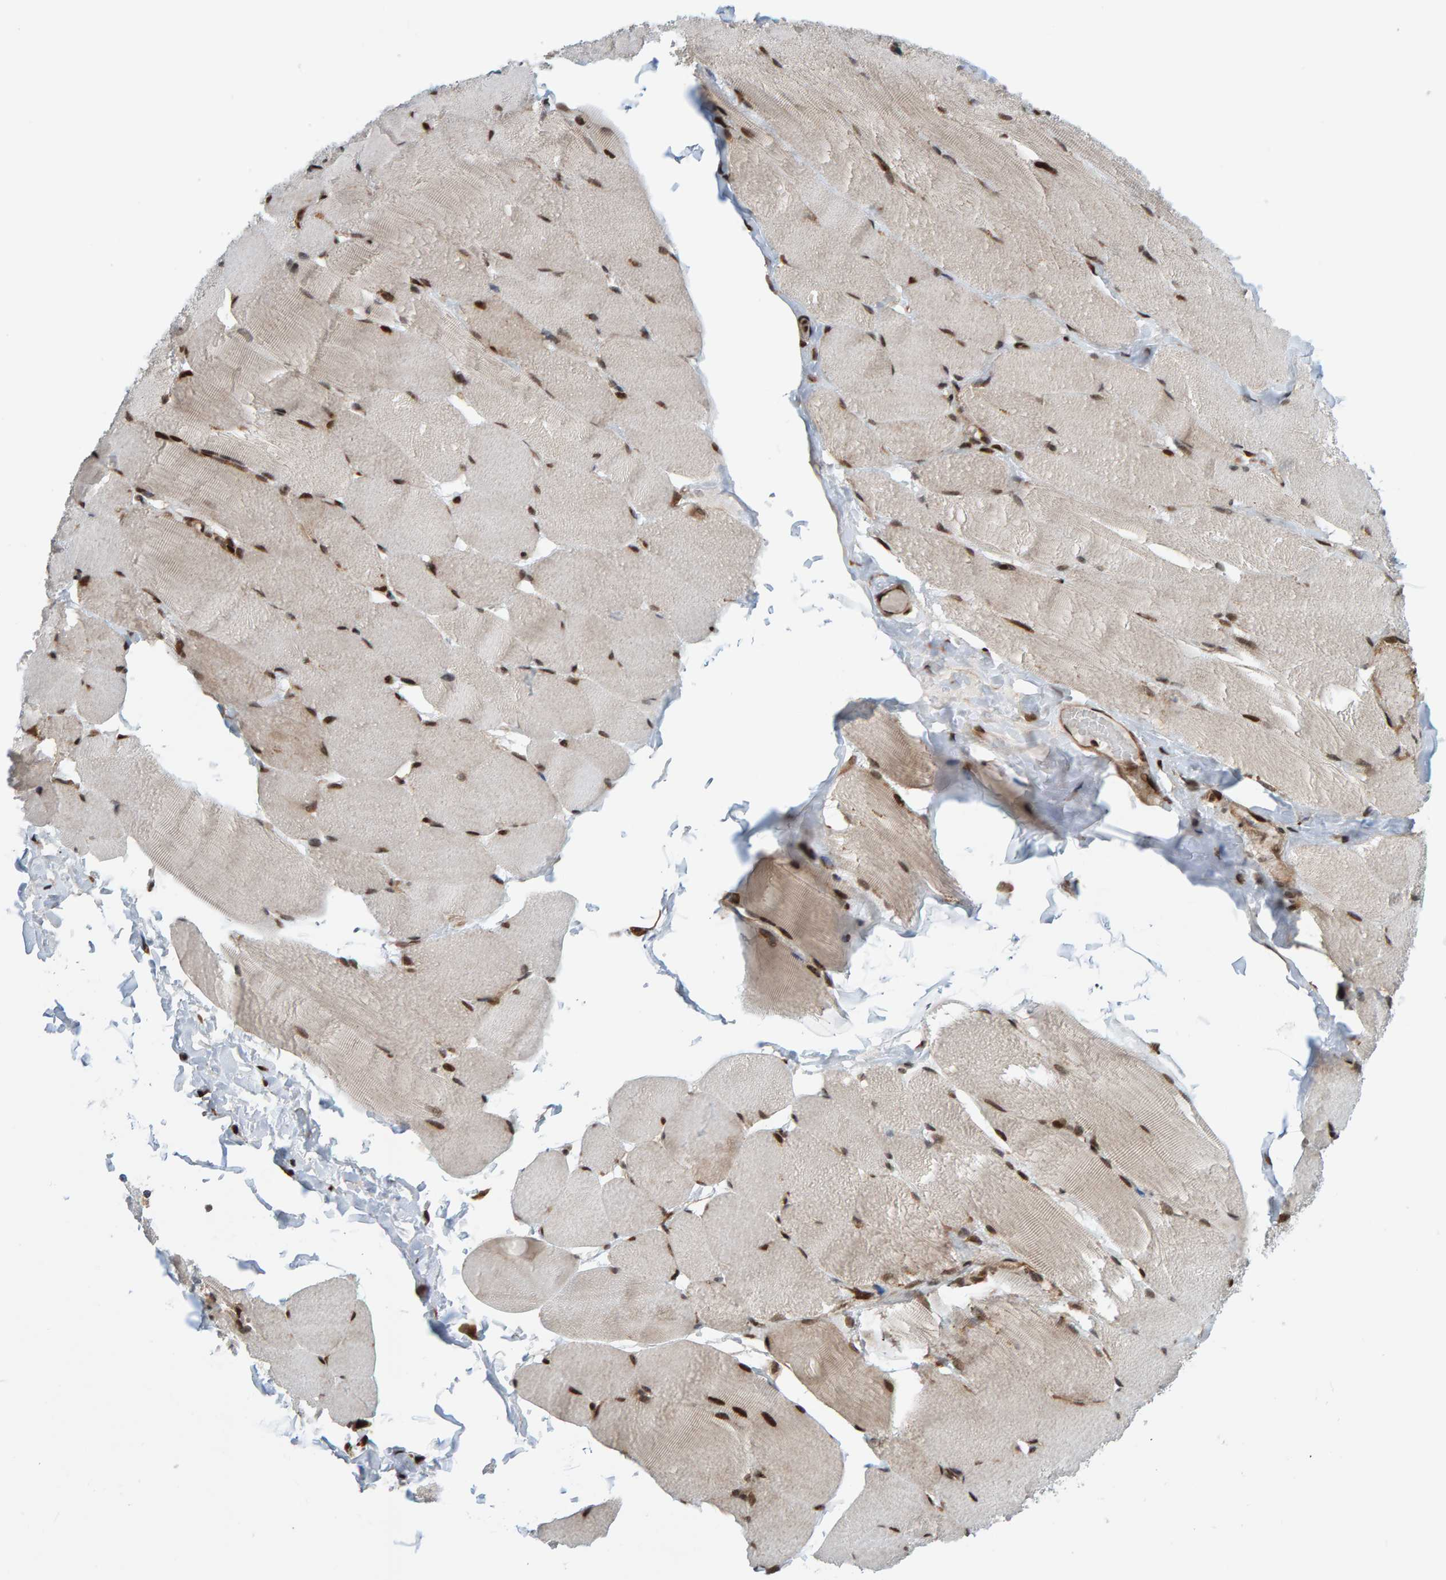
{"staining": {"intensity": "strong", "quantity": ">75%", "location": "cytoplasmic/membranous,nuclear"}, "tissue": "skeletal muscle", "cell_type": "Myocytes", "image_type": "normal", "snomed": [{"axis": "morphology", "description": "Normal tissue, NOS"}, {"axis": "topography", "description": "Skin"}, {"axis": "topography", "description": "Skeletal muscle"}], "caption": "Brown immunohistochemical staining in normal human skeletal muscle exhibits strong cytoplasmic/membranous,nuclear staining in approximately >75% of myocytes.", "gene": "ZNF366", "patient": {"sex": "male", "age": 83}}